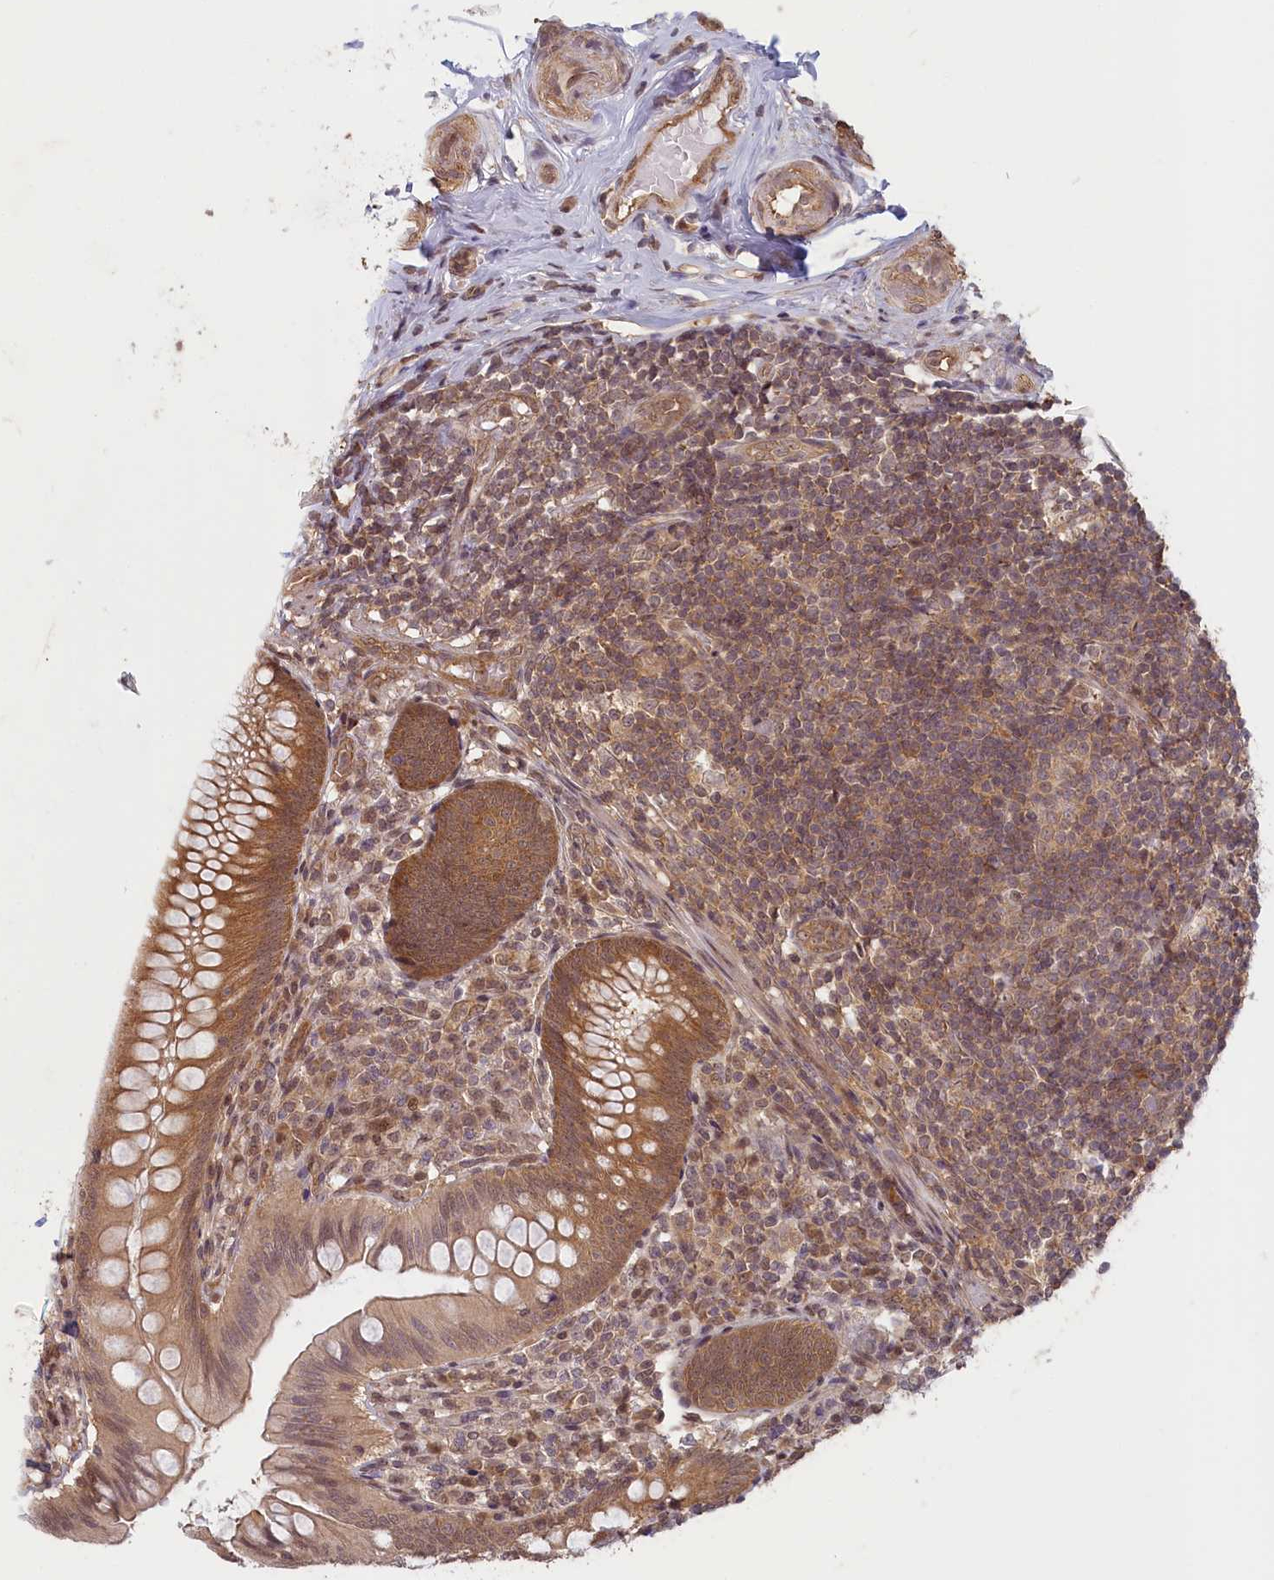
{"staining": {"intensity": "moderate", "quantity": ">75%", "location": "cytoplasmic/membranous,nuclear"}, "tissue": "appendix", "cell_type": "Glandular cells", "image_type": "normal", "snomed": [{"axis": "morphology", "description": "Normal tissue, NOS"}, {"axis": "topography", "description": "Appendix"}], "caption": "A micrograph of appendix stained for a protein exhibits moderate cytoplasmic/membranous,nuclear brown staining in glandular cells.", "gene": "C19orf44", "patient": {"sex": "male", "age": 55}}